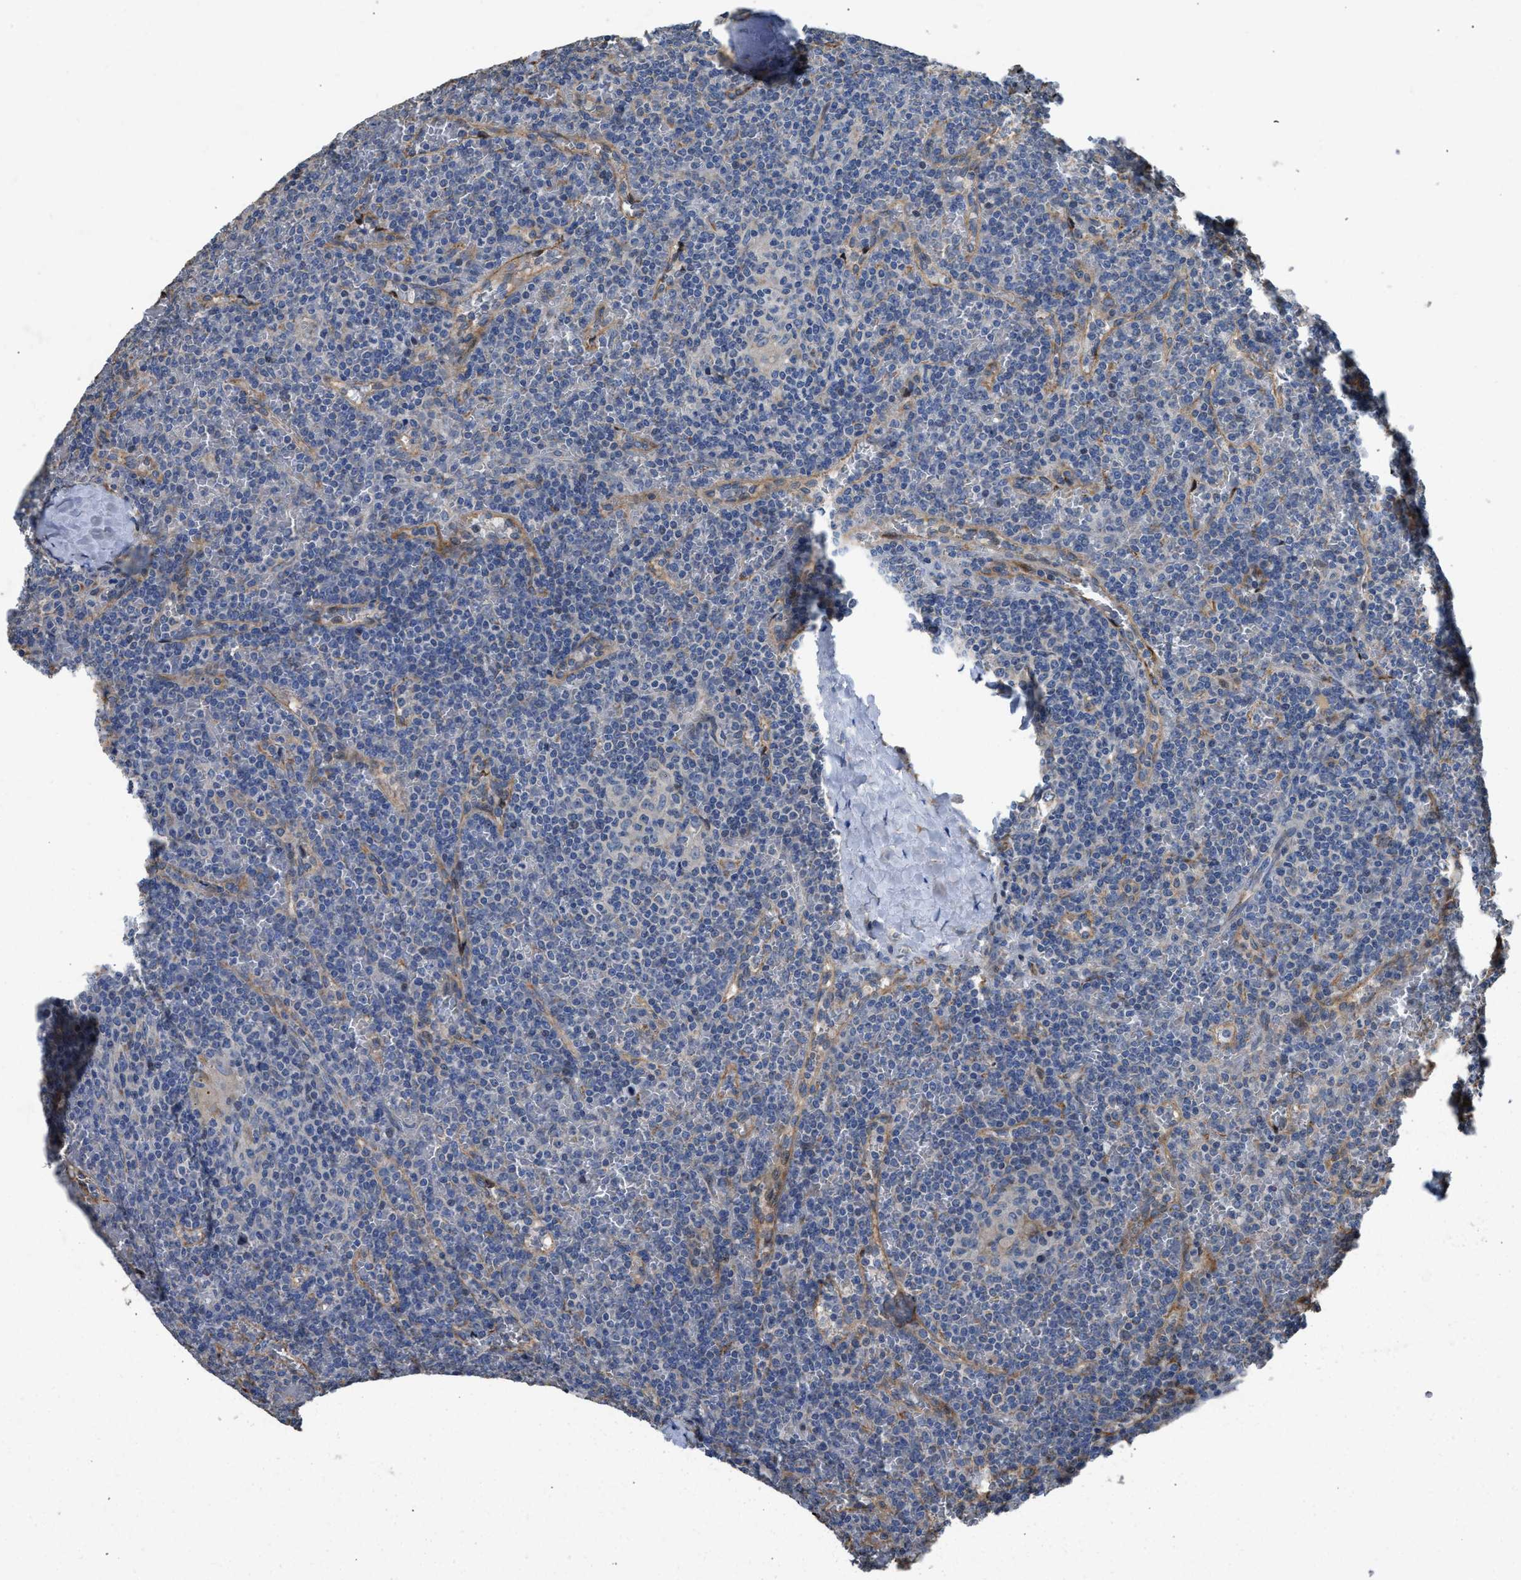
{"staining": {"intensity": "negative", "quantity": "none", "location": "none"}, "tissue": "lymphoma", "cell_type": "Tumor cells", "image_type": "cancer", "snomed": [{"axis": "morphology", "description": "Malignant lymphoma, non-Hodgkin's type, Low grade"}, {"axis": "topography", "description": "Spleen"}], "caption": "Immunohistochemical staining of lymphoma demonstrates no significant staining in tumor cells.", "gene": "TMEM150A", "patient": {"sex": "female", "age": 19}}